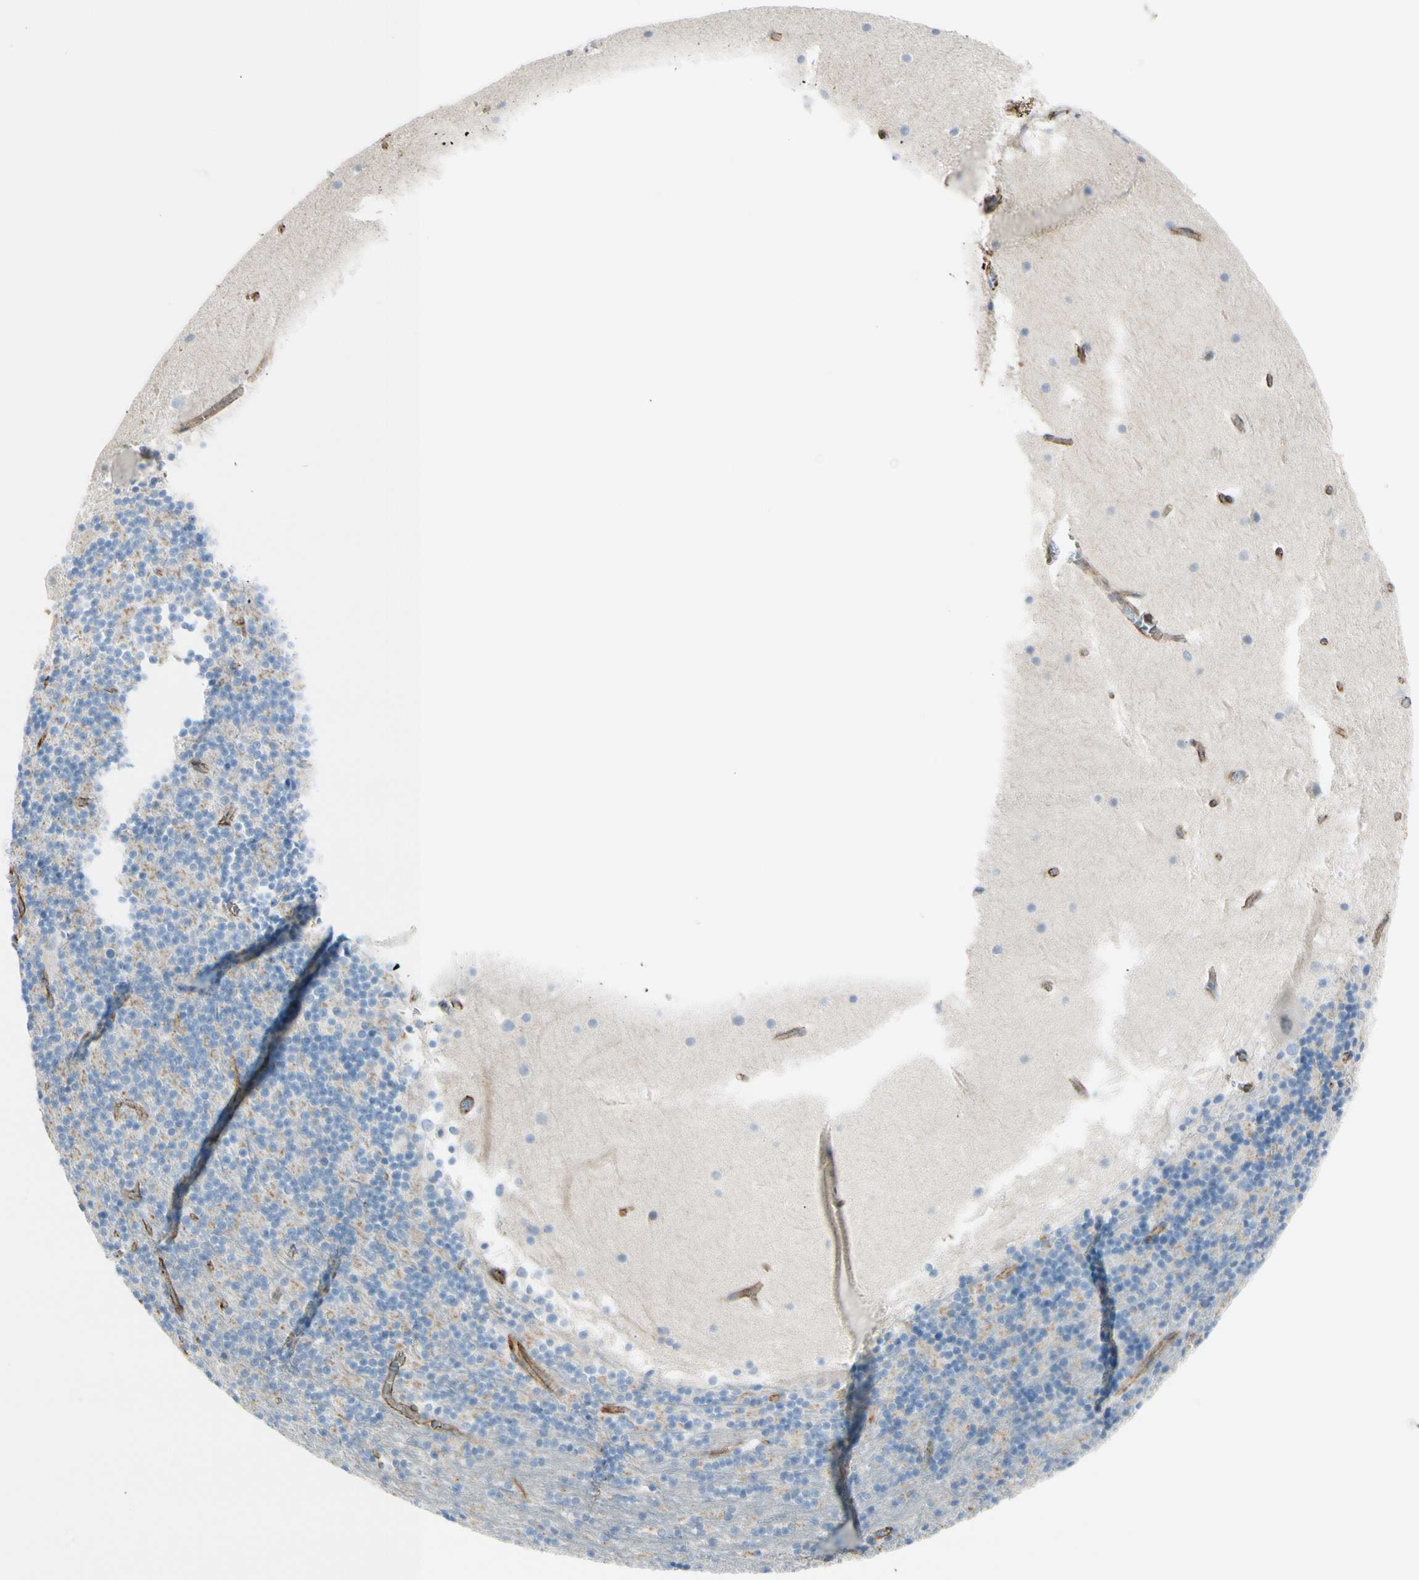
{"staining": {"intensity": "negative", "quantity": "none", "location": "none"}, "tissue": "cerebellum", "cell_type": "Cells in granular layer", "image_type": "normal", "snomed": [{"axis": "morphology", "description": "Normal tissue, NOS"}, {"axis": "topography", "description": "Cerebellum"}], "caption": "The immunohistochemistry image has no significant positivity in cells in granular layer of cerebellum. The staining was performed using DAB to visualize the protein expression in brown, while the nuclei were stained in blue with hematoxylin (Magnification: 20x).", "gene": "TJP1", "patient": {"sex": "male", "age": 45}}